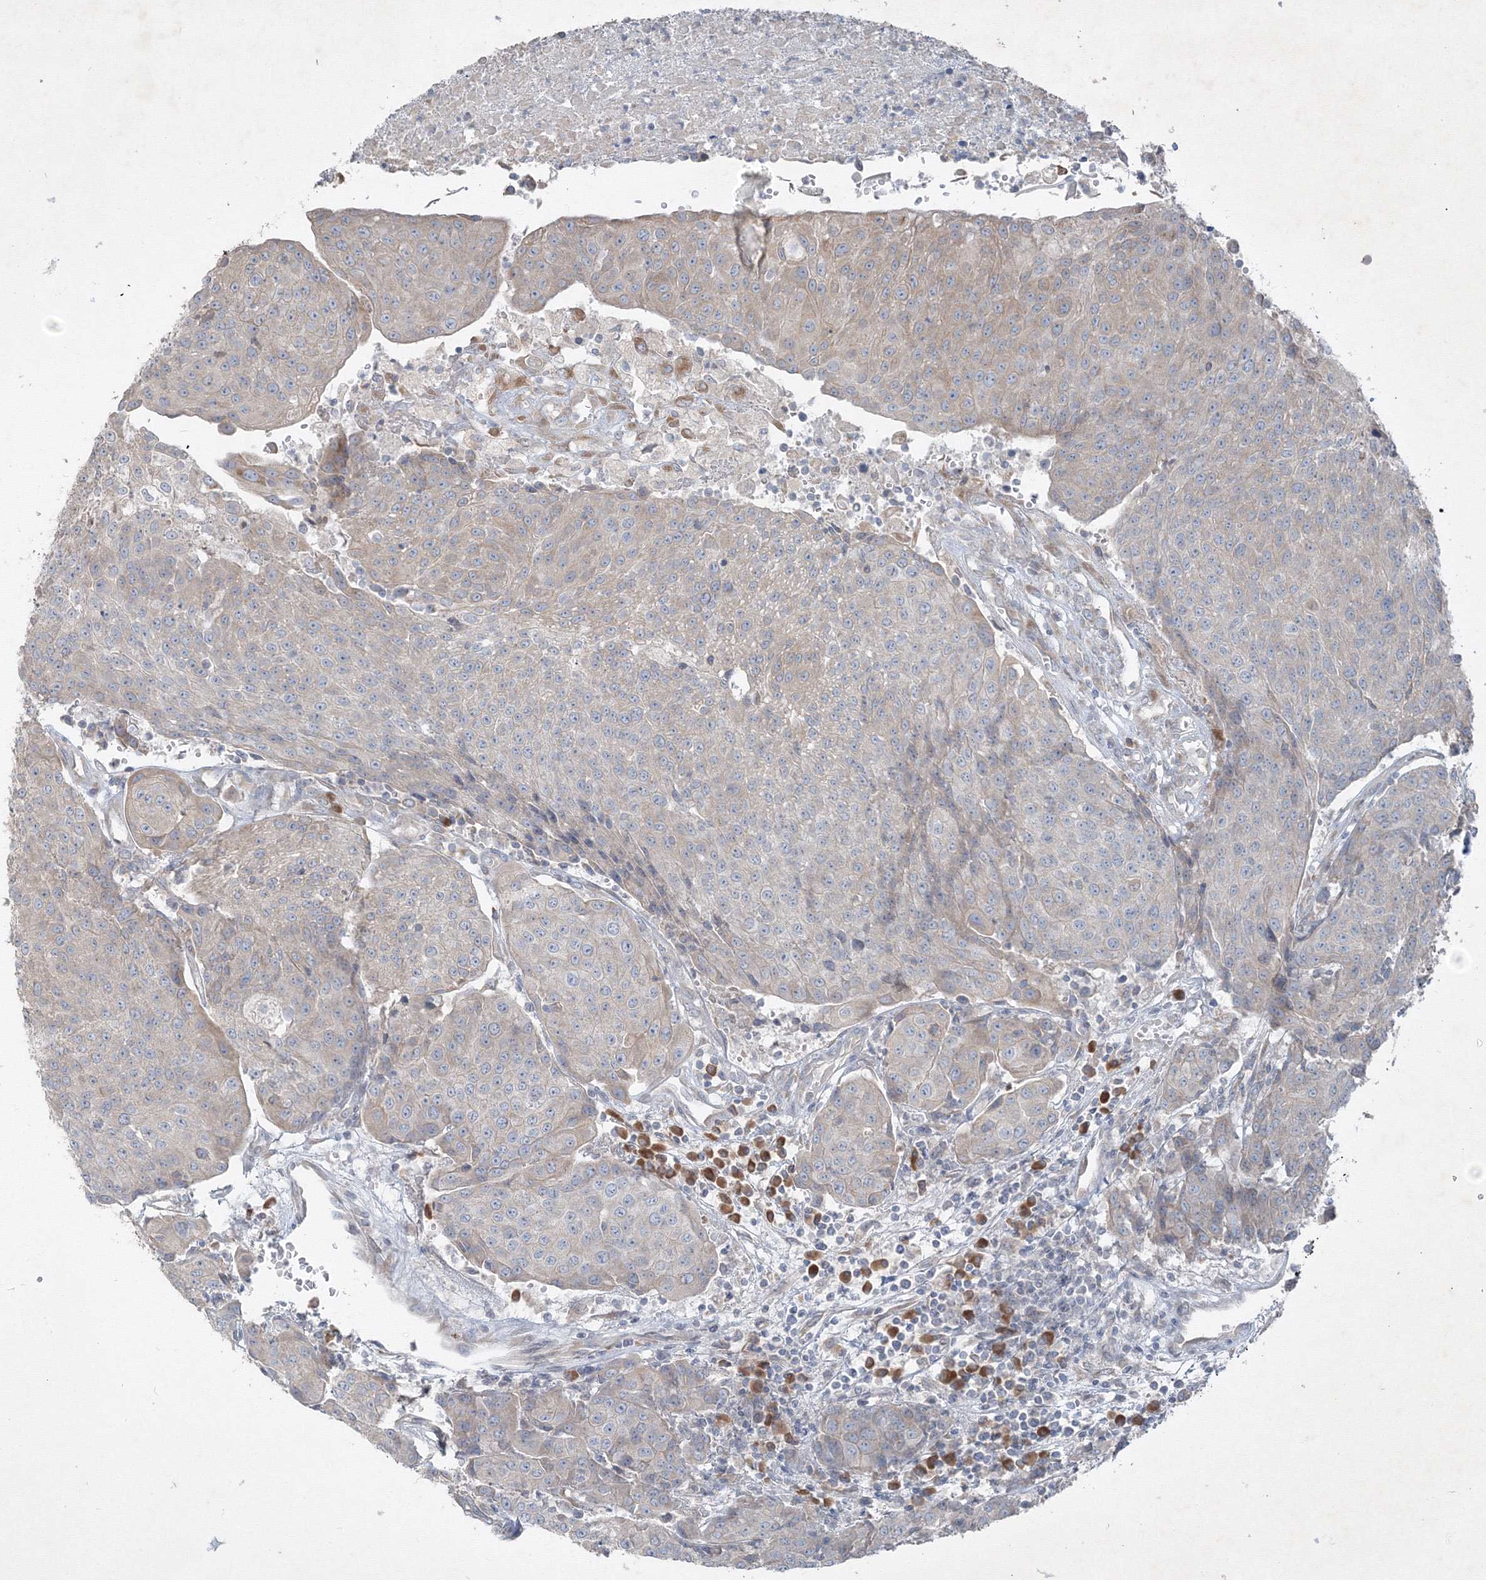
{"staining": {"intensity": "weak", "quantity": "<25%", "location": "cytoplasmic/membranous"}, "tissue": "urothelial cancer", "cell_type": "Tumor cells", "image_type": "cancer", "snomed": [{"axis": "morphology", "description": "Urothelial carcinoma, High grade"}, {"axis": "topography", "description": "Urinary bladder"}], "caption": "Human urothelial cancer stained for a protein using immunohistochemistry displays no staining in tumor cells.", "gene": "IFNAR1", "patient": {"sex": "female", "age": 85}}